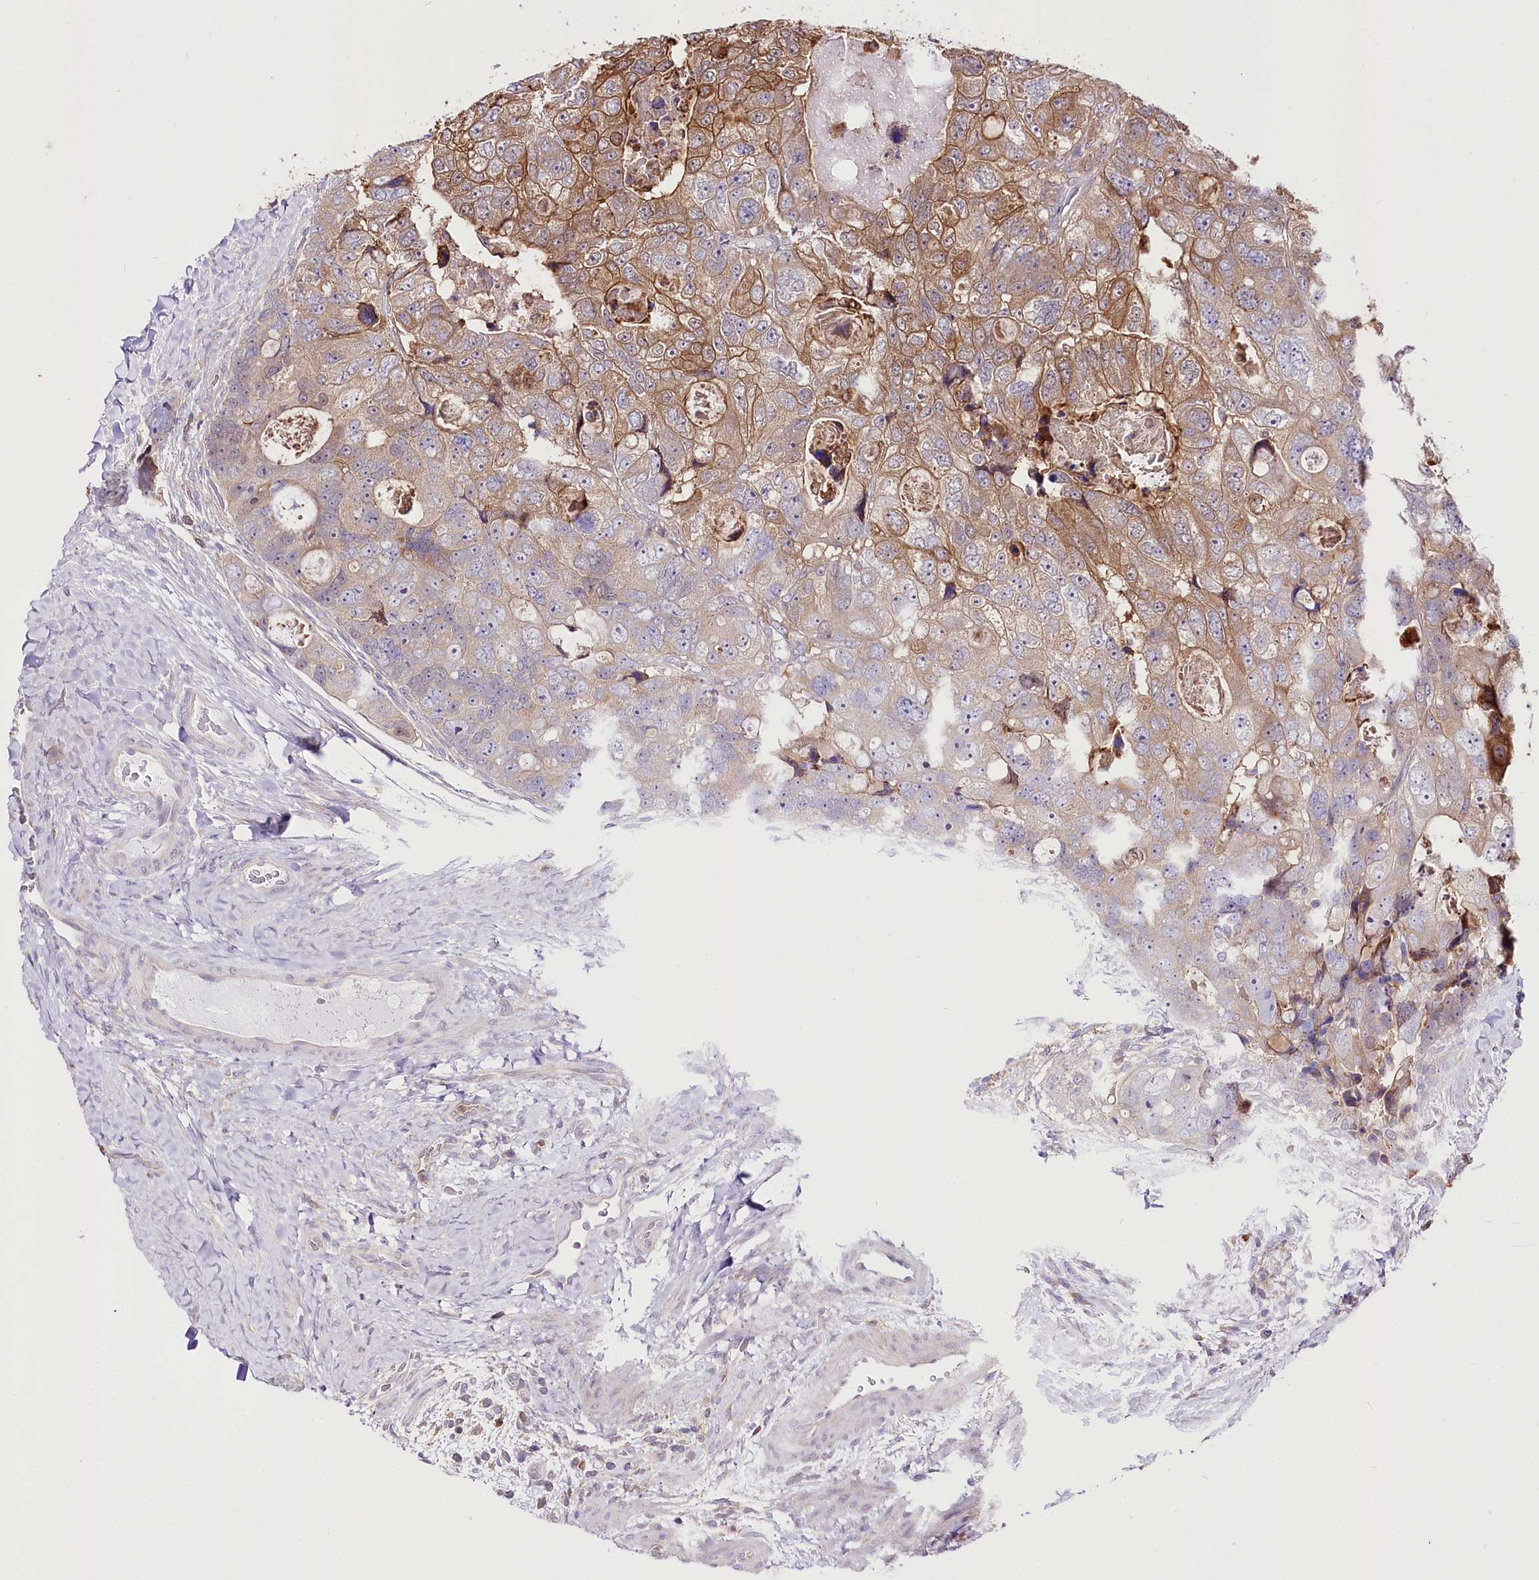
{"staining": {"intensity": "moderate", "quantity": "25%-75%", "location": "cytoplasmic/membranous"}, "tissue": "colorectal cancer", "cell_type": "Tumor cells", "image_type": "cancer", "snomed": [{"axis": "morphology", "description": "Adenocarcinoma, NOS"}, {"axis": "topography", "description": "Rectum"}], "caption": "This histopathology image displays IHC staining of colorectal adenocarcinoma, with medium moderate cytoplasmic/membranous expression in about 25%-75% of tumor cells.", "gene": "UGP2", "patient": {"sex": "male", "age": 59}}